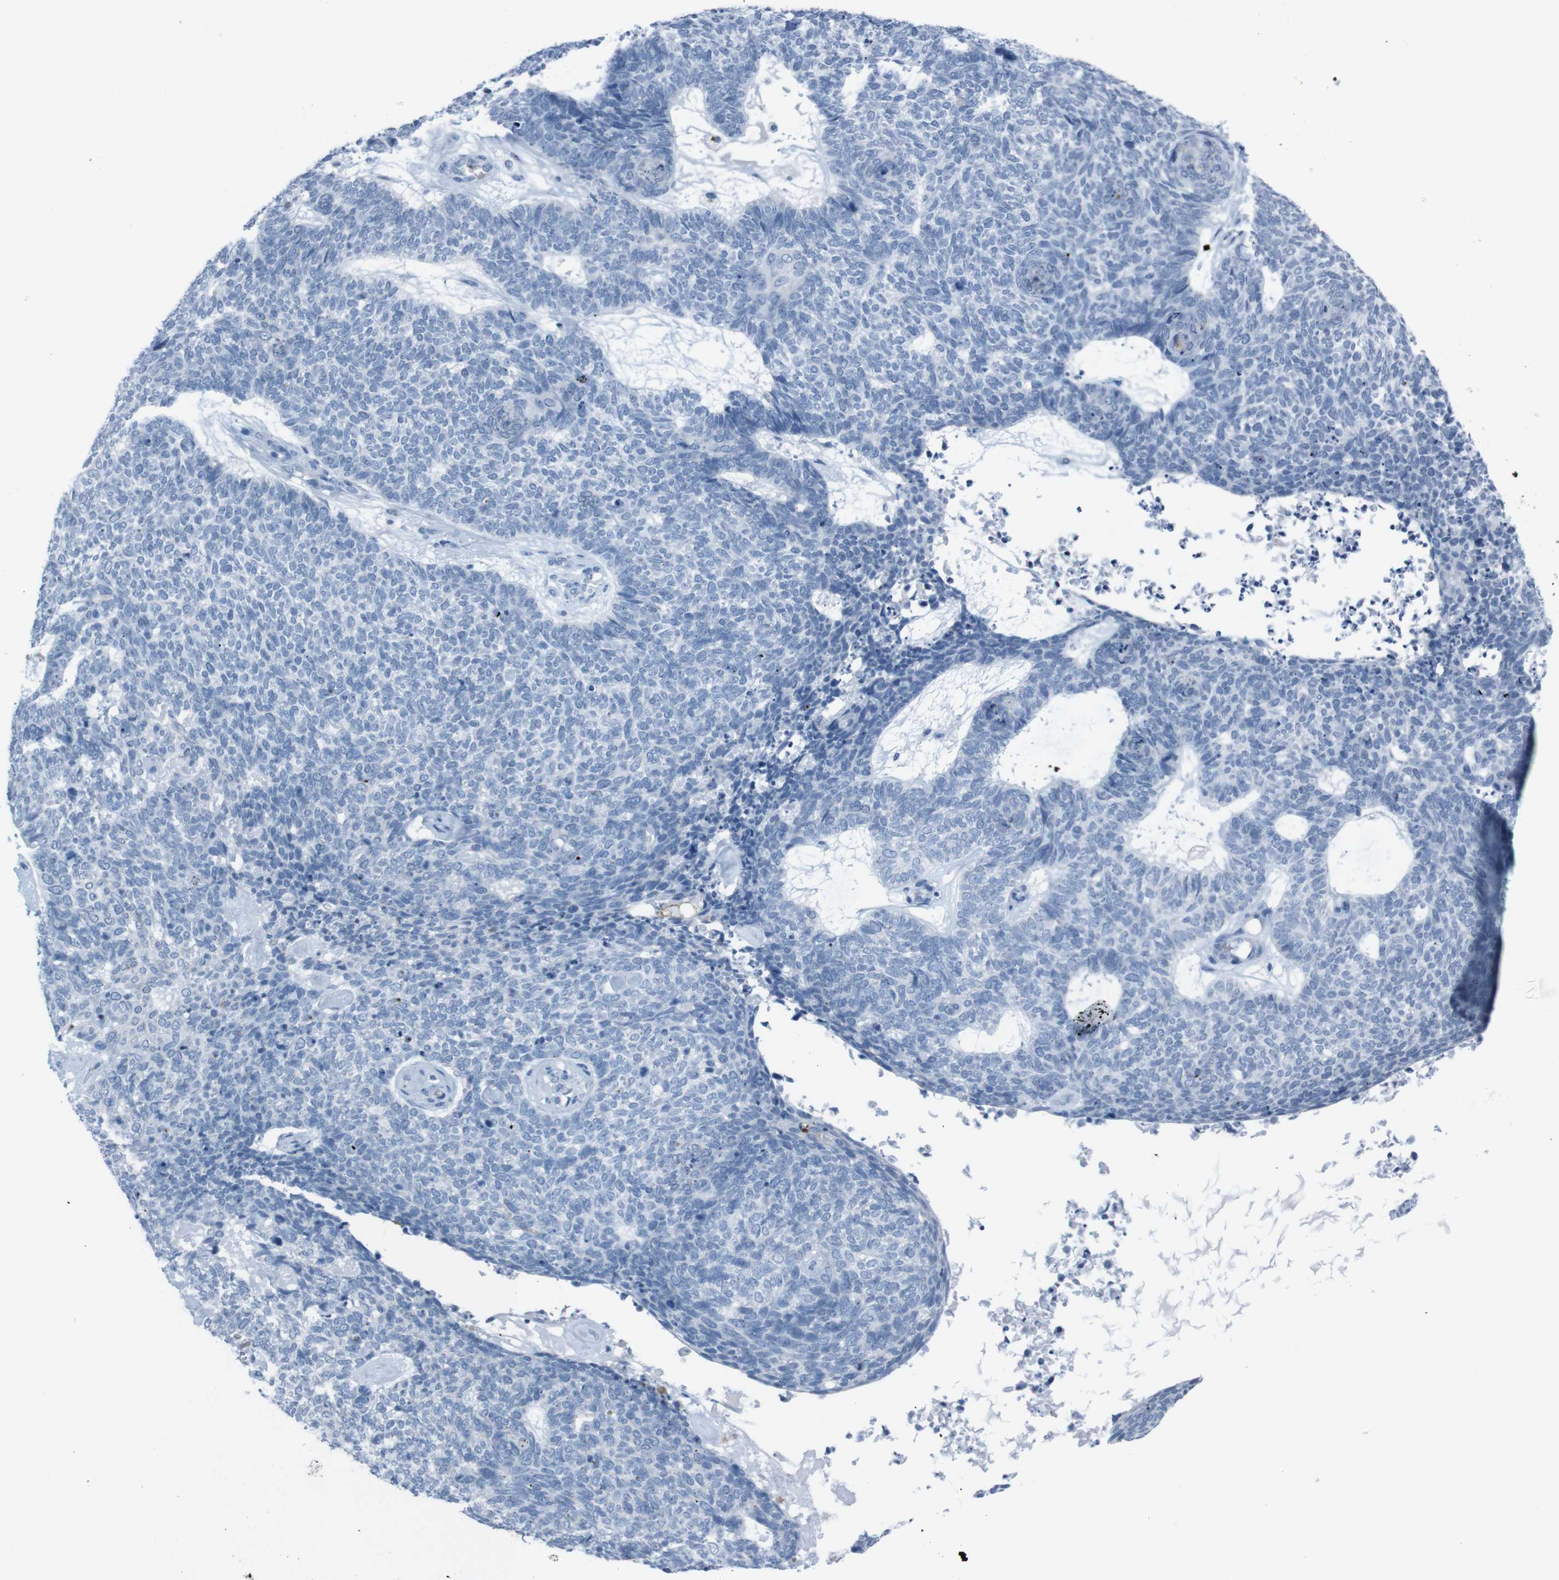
{"staining": {"intensity": "negative", "quantity": "none", "location": "none"}, "tissue": "skin cancer", "cell_type": "Tumor cells", "image_type": "cancer", "snomed": [{"axis": "morphology", "description": "Basal cell carcinoma"}, {"axis": "topography", "description": "Skin"}], "caption": "IHC histopathology image of neoplastic tissue: human basal cell carcinoma (skin) stained with DAB (3,3'-diaminobenzidine) exhibits no significant protein staining in tumor cells.", "gene": "ST6GAL1", "patient": {"sex": "female", "age": 84}}